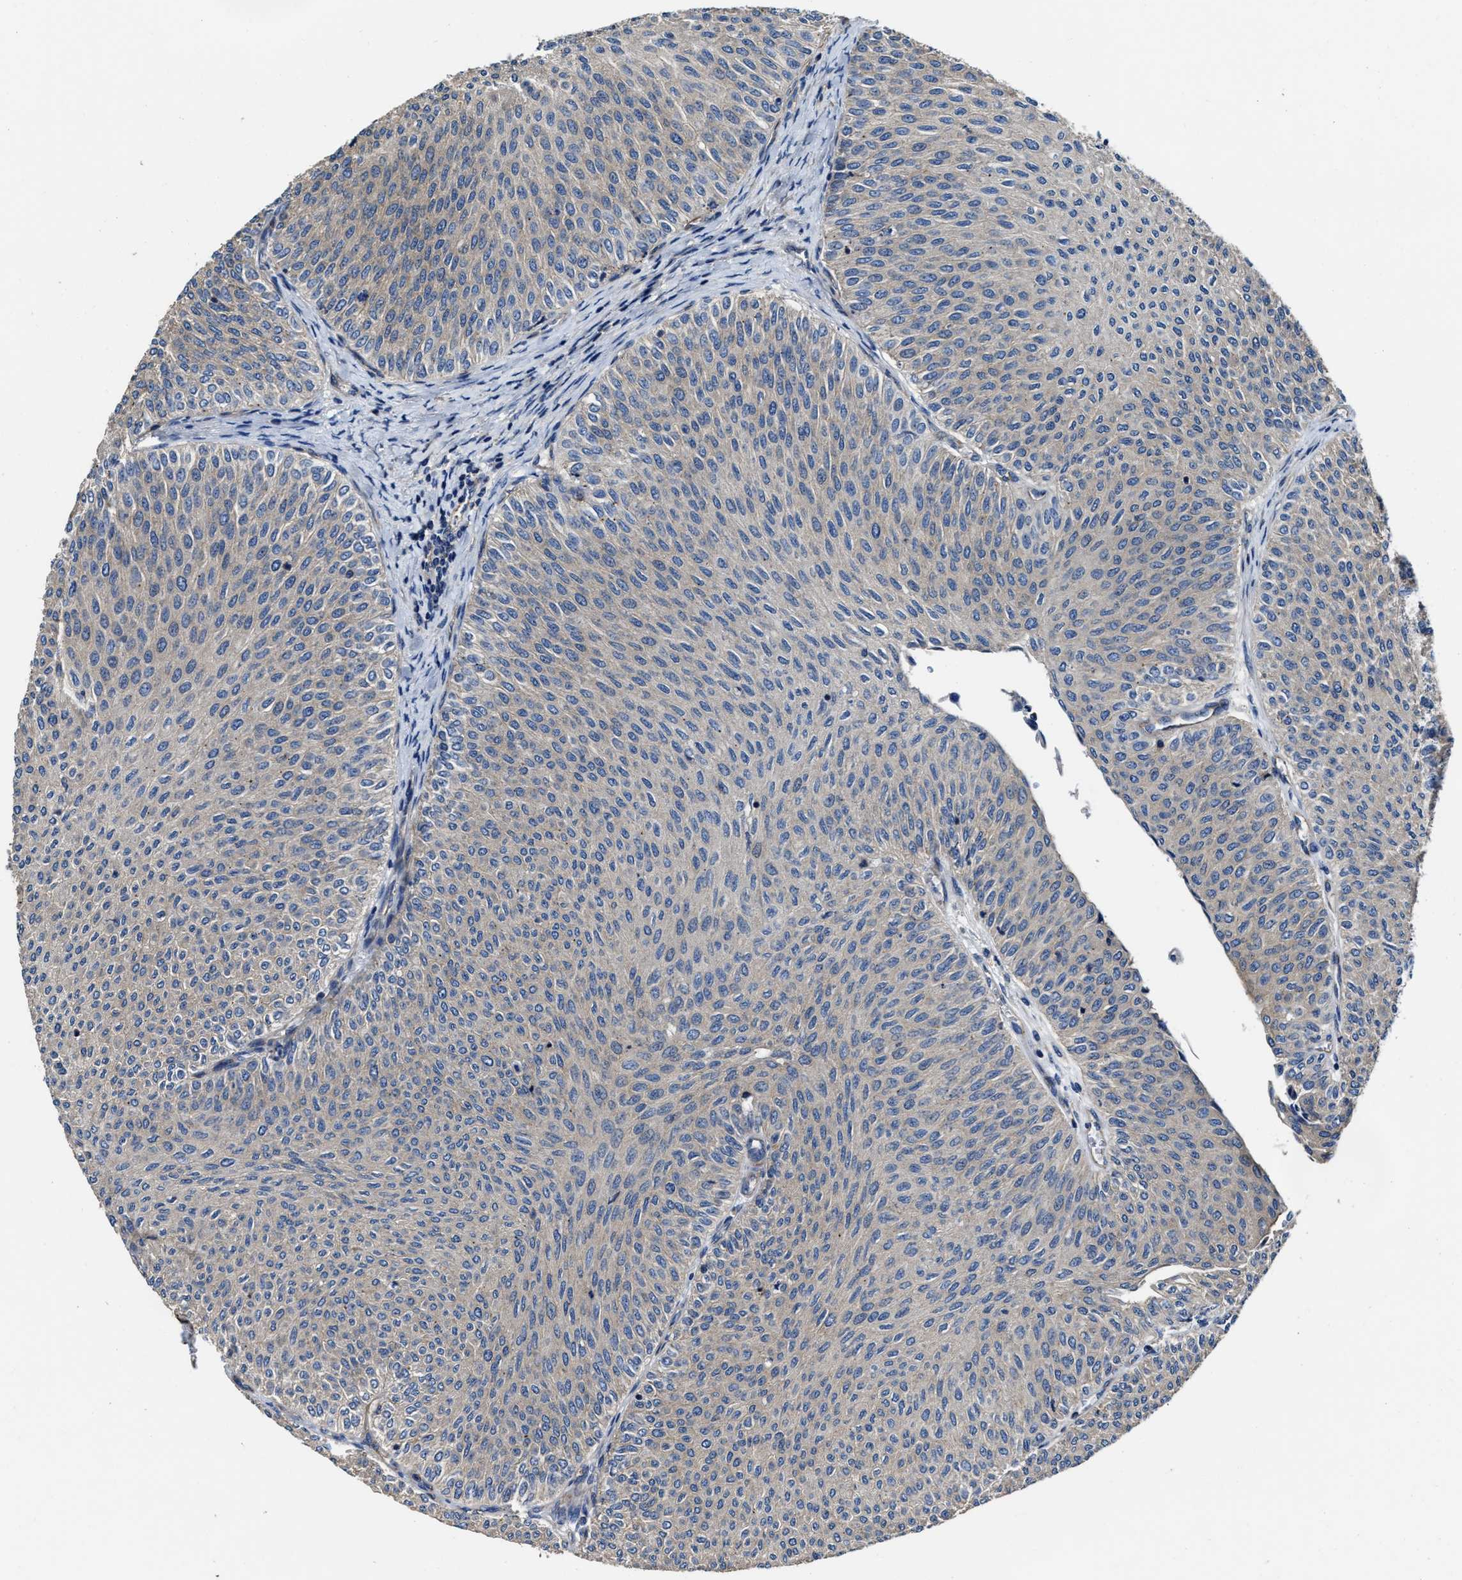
{"staining": {"intensity": "negative", "quantity": "none", "location": "none"}, "tissue": "urothelial cancer", "cell_type": "Tumor cells", "image_type": "cancer", "snomed": [{"axis": "morphology", "description": "Urothelial carcinoma, Low grade"}, {"axis": "topography", "description": "Urinary bladder"}], "caption": "DAB immunohistochemical staining of urothelial cancer exhibits no significant positivity in tumor cells.", "gene": "PTAR1", "patient": {"sex": "male", "age": 78}}